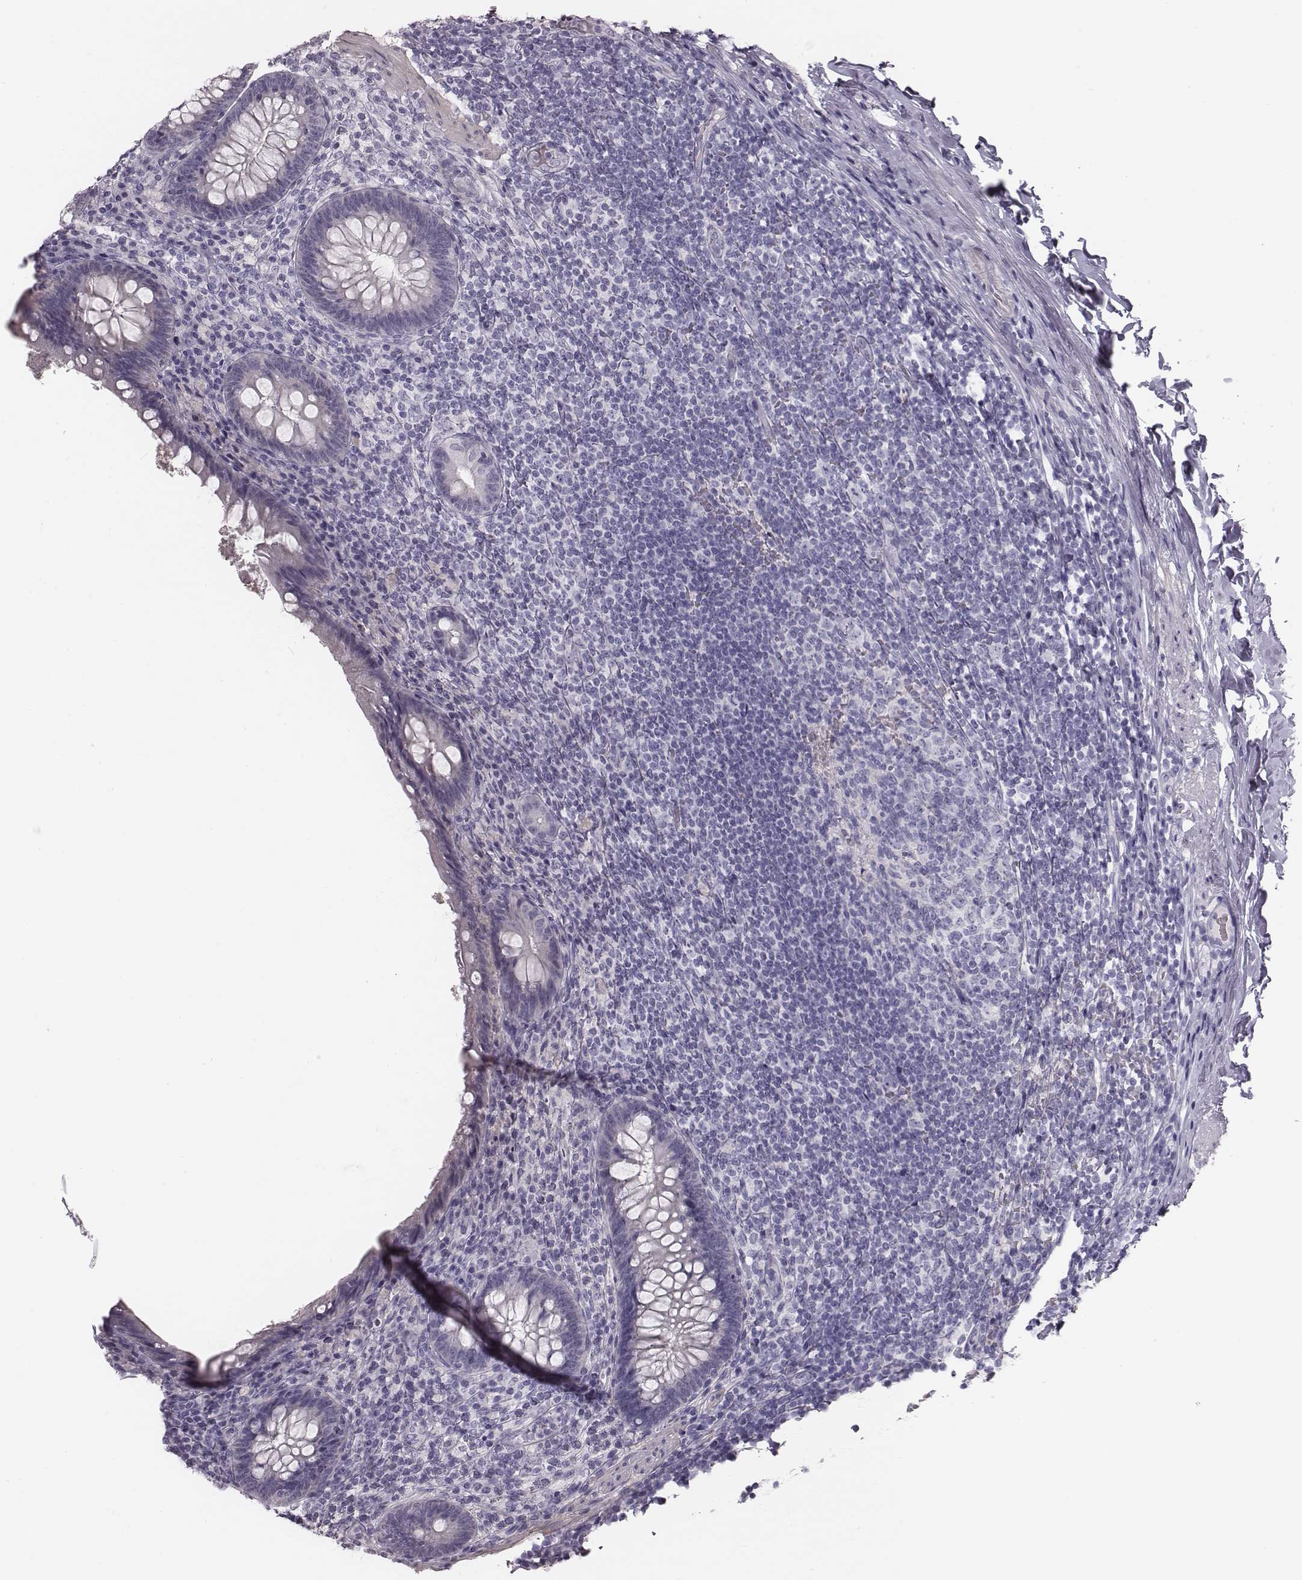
{"staining": {"intensity": "negative", "quantity": "none", "location": "none"}, "tissue": "appendix", "cell_type": "Glandular cells", "image_type": "normal", "snomed": [{"axis": "morphology", "description": "Normal tissue, NOS"}, {"axis": "topography", "description": "Appendix"}], "caption": "High power microscopy histopathology image of an IHC micrograph of normal appendix, revealing no significant expression in glandular cells. (Brightfield microscopy of DAB (3,3'-diaminobenzidine) immunohistochemistry (IHC) at high magnification).", "gene": "CRISP1", "patient": {"sex": "male", "age": 47}}